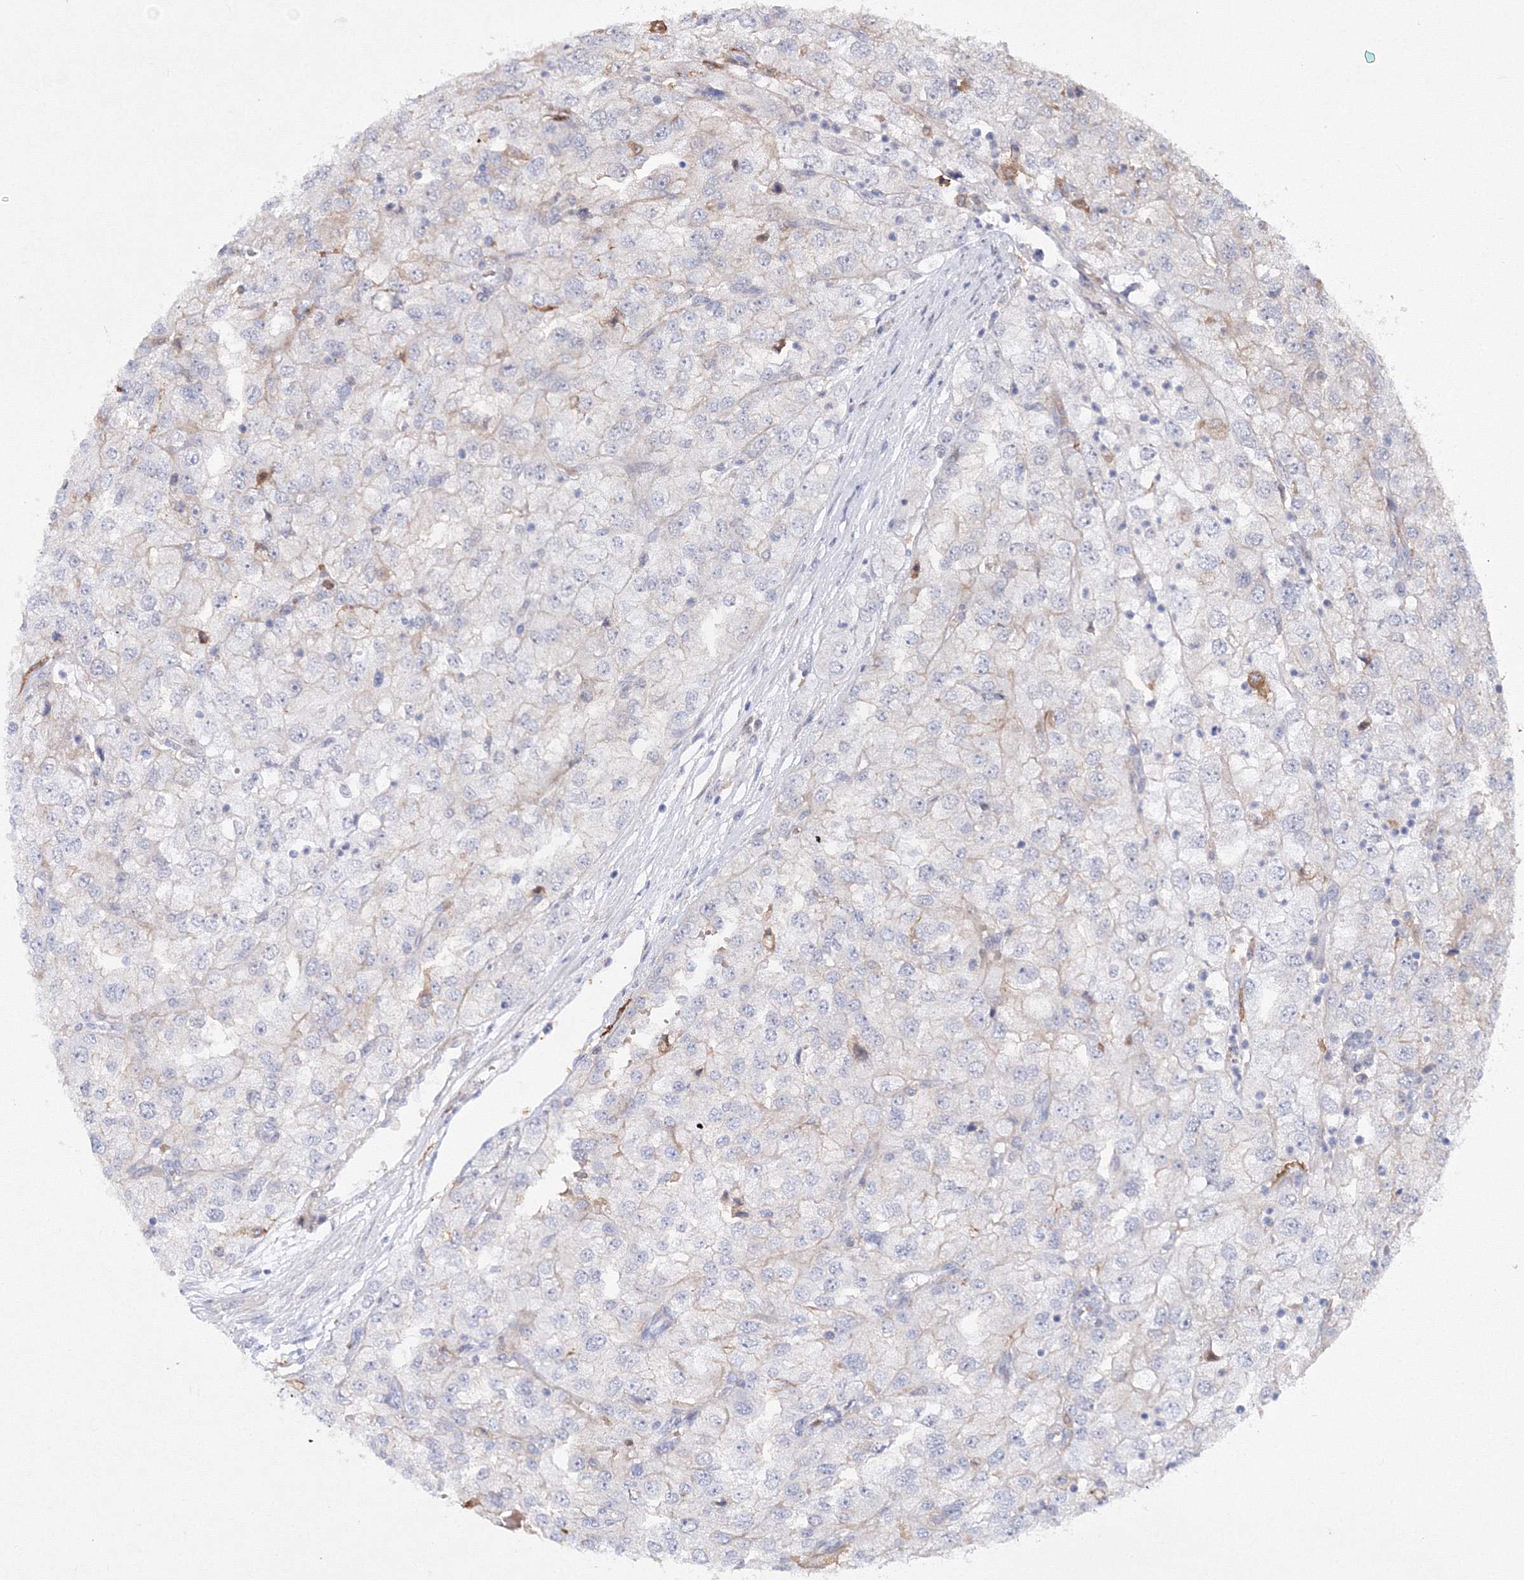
{"staining": {"intensity": "negative", "quantity": "none", "location": "none"}, "tissue": "renal cancer", "cell_type": "Tumor cells", "image_type": "cancer", "snomed": [{"axis": "morphology", "description": "Adenocarcinoma, NOS"}, {"axis": "topography", "description": "Kidney"}], "caption": "Photomicrograph shows no protein expression in tumor cells of renal cancer (adenocarcinoma) tissue.", "gene": "C11orf52", "patient": {"sex": "female", "age": 54}}